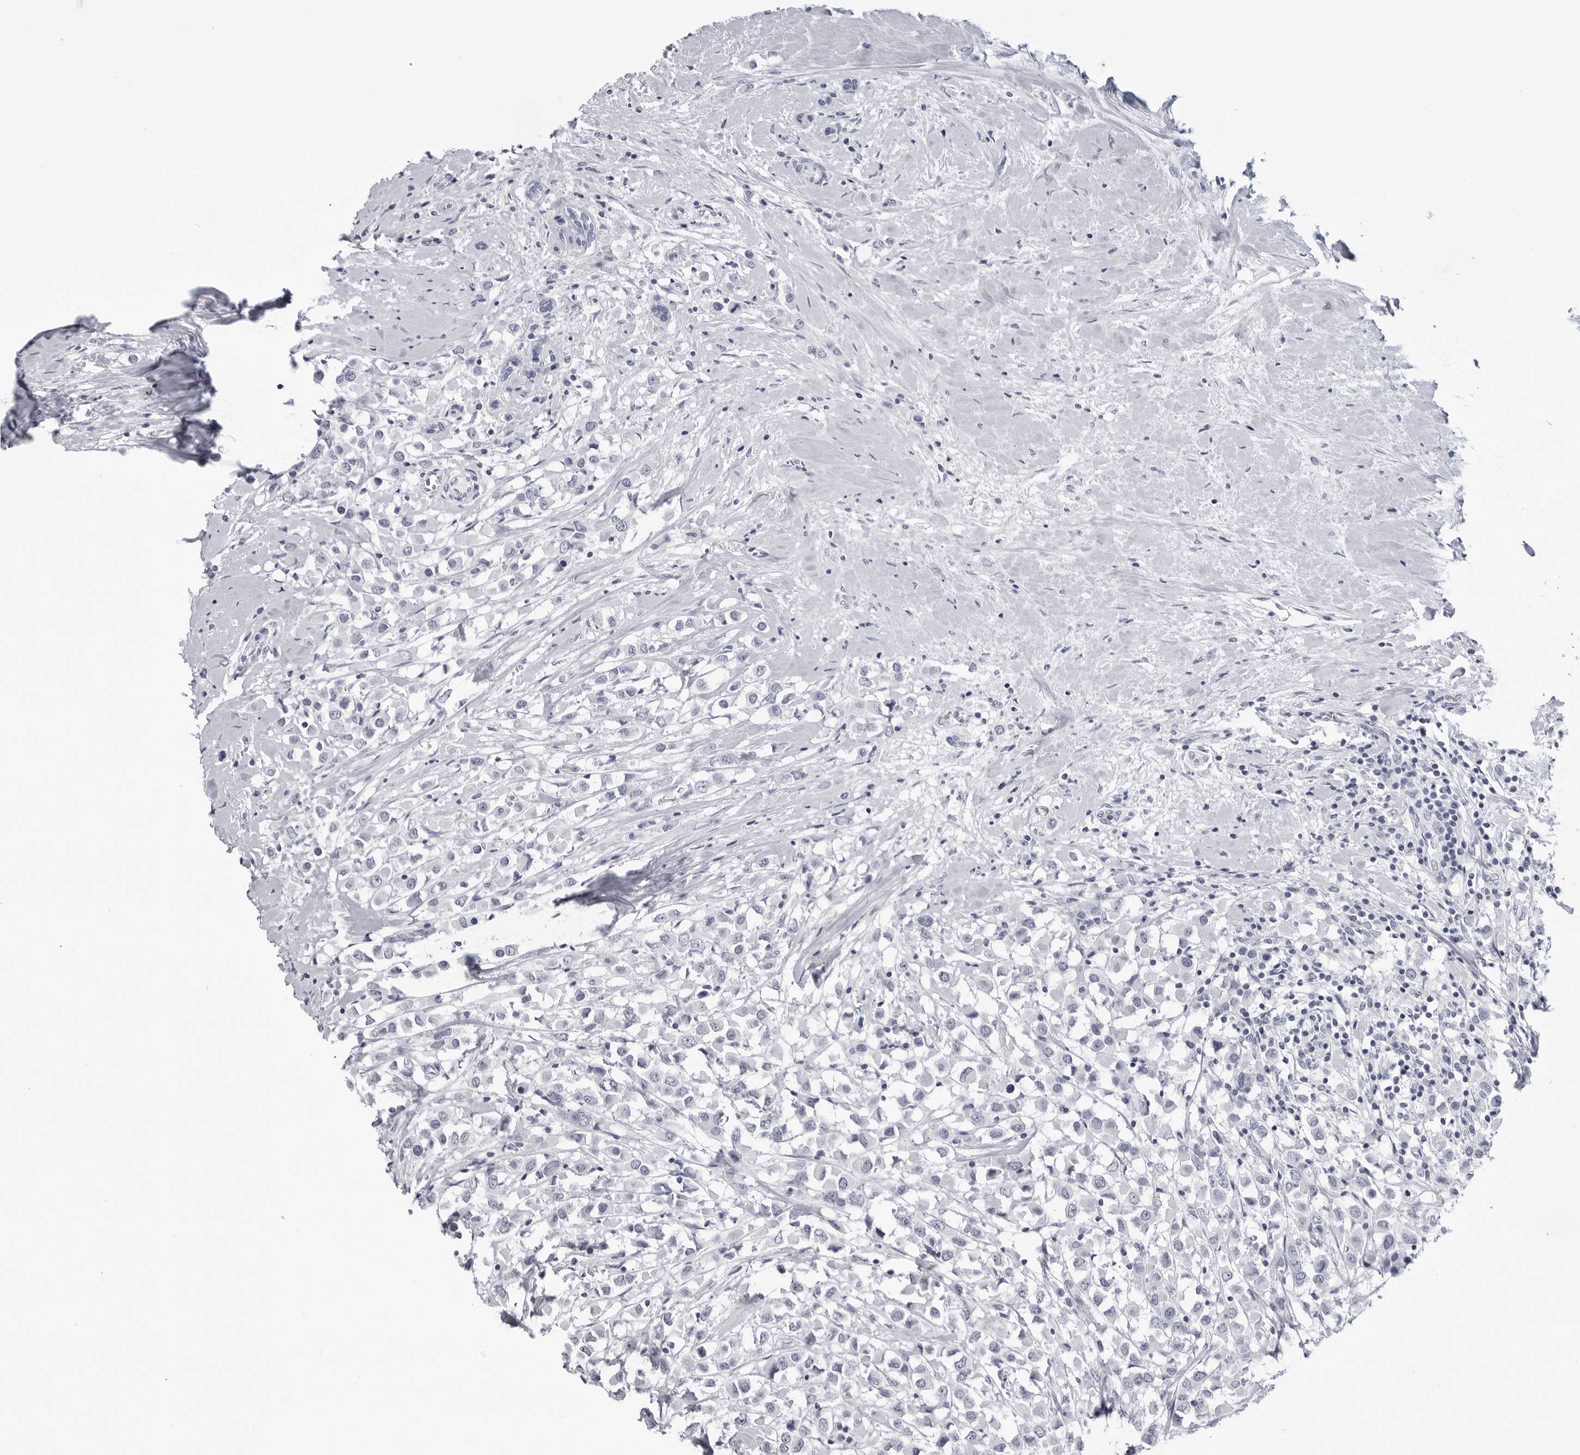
{"staining": {"intensity": "negative", "quantity": "none", "location": "none"}, "tissue": "breast cancer", "cell_type": "Tumor cells", "image_type": "cancer", "snomed": [{"axis": "morphology", "description": "Duct carcinoma"}, {"axis": "topography", "description": "Breast"}], "caption": "DAB immunohistochemical staining of human breast invasive ductal carcinoma reveals no significant expression in tumor cells.", "gene": "PGA3", "patient": {"sex": "female", "age": 61}}